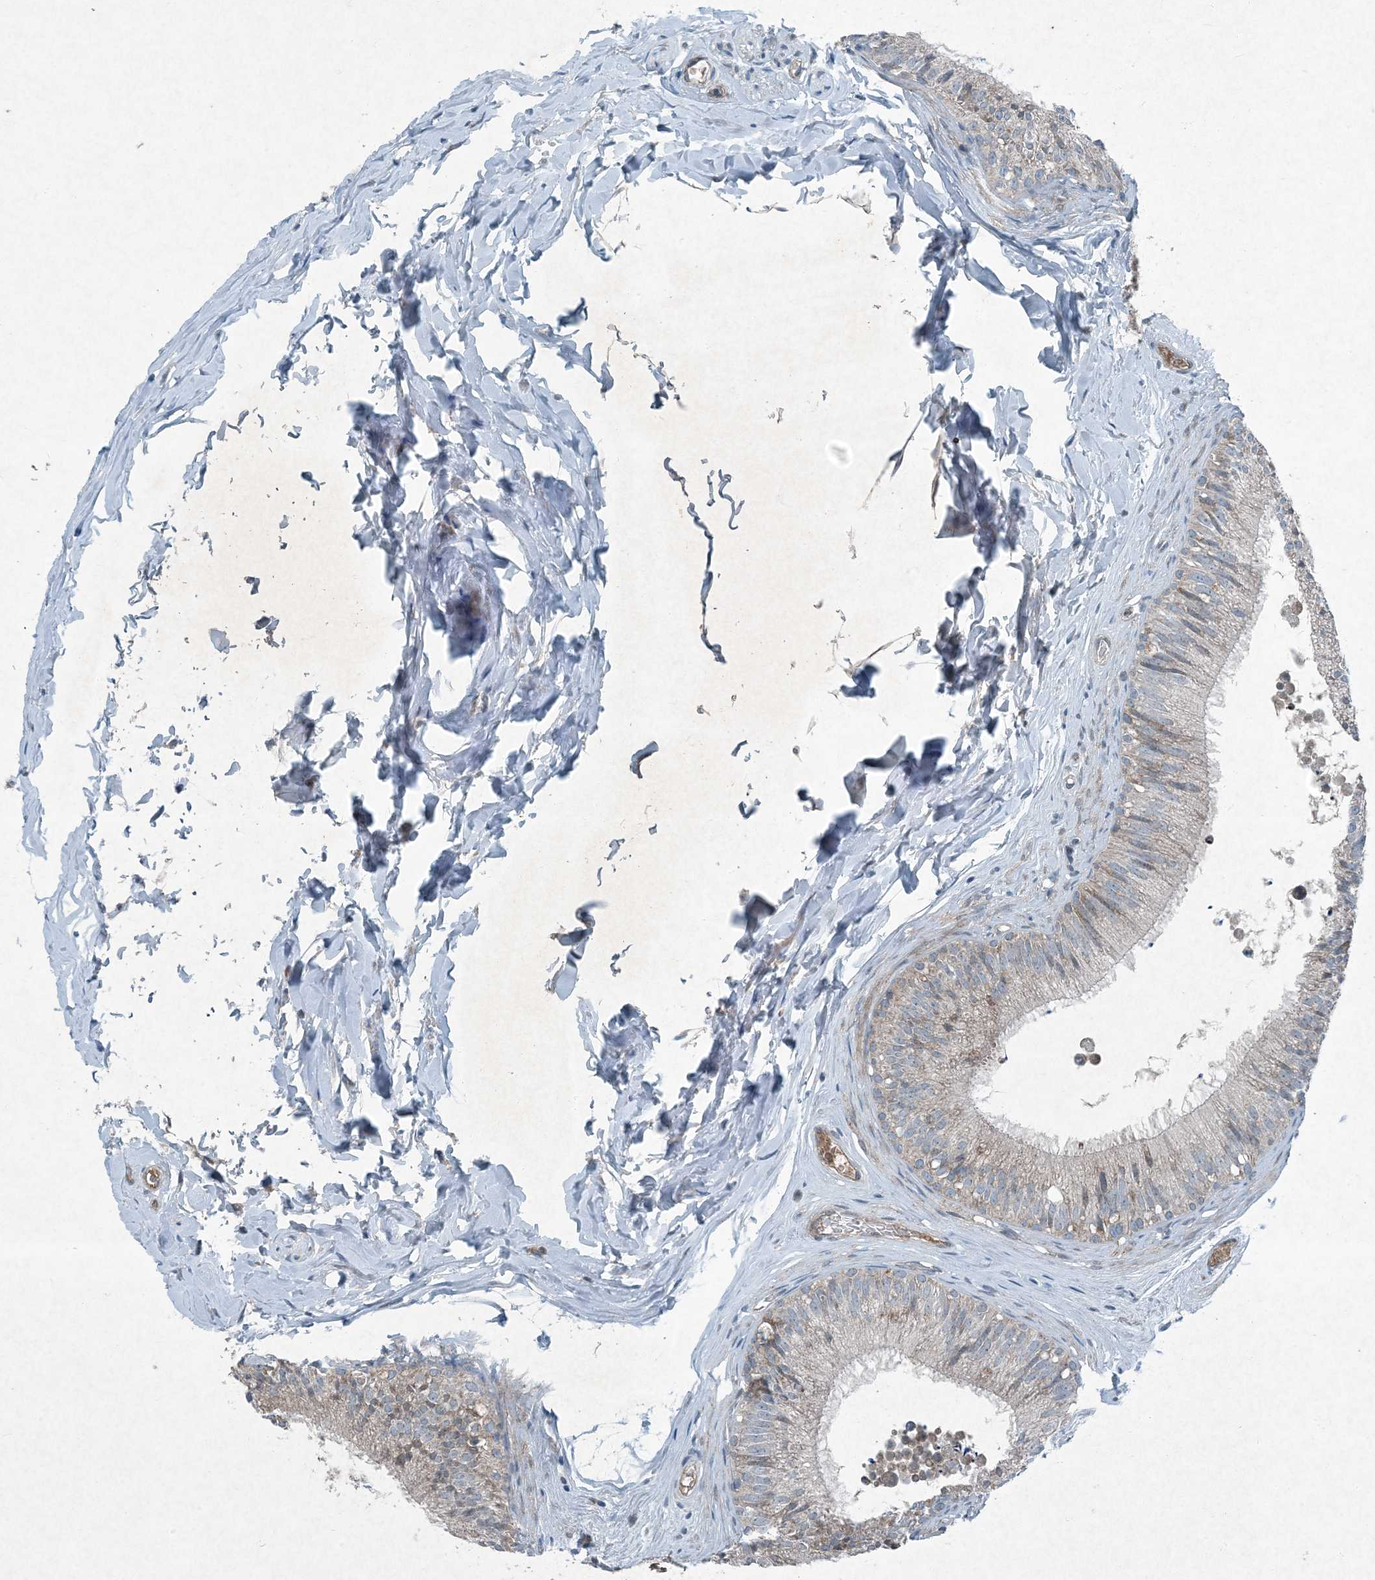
{"staining": {"intensity": "negative", "quantity": "none", "location": "none"}, "tissue": "epididymis", "cell_type": "Glandular cells", "image_type": "normal", "snomed": [{"axis": "morphology", "description": "Normal tissue, NOS"}, {"axis": "topography", "description": "Epididymis"}], "caption": "Glandular cells show no significant protein expression in unremarkable epididymis.", "gene": "APOM", "patient": {"sex": "male", "age": 29}}